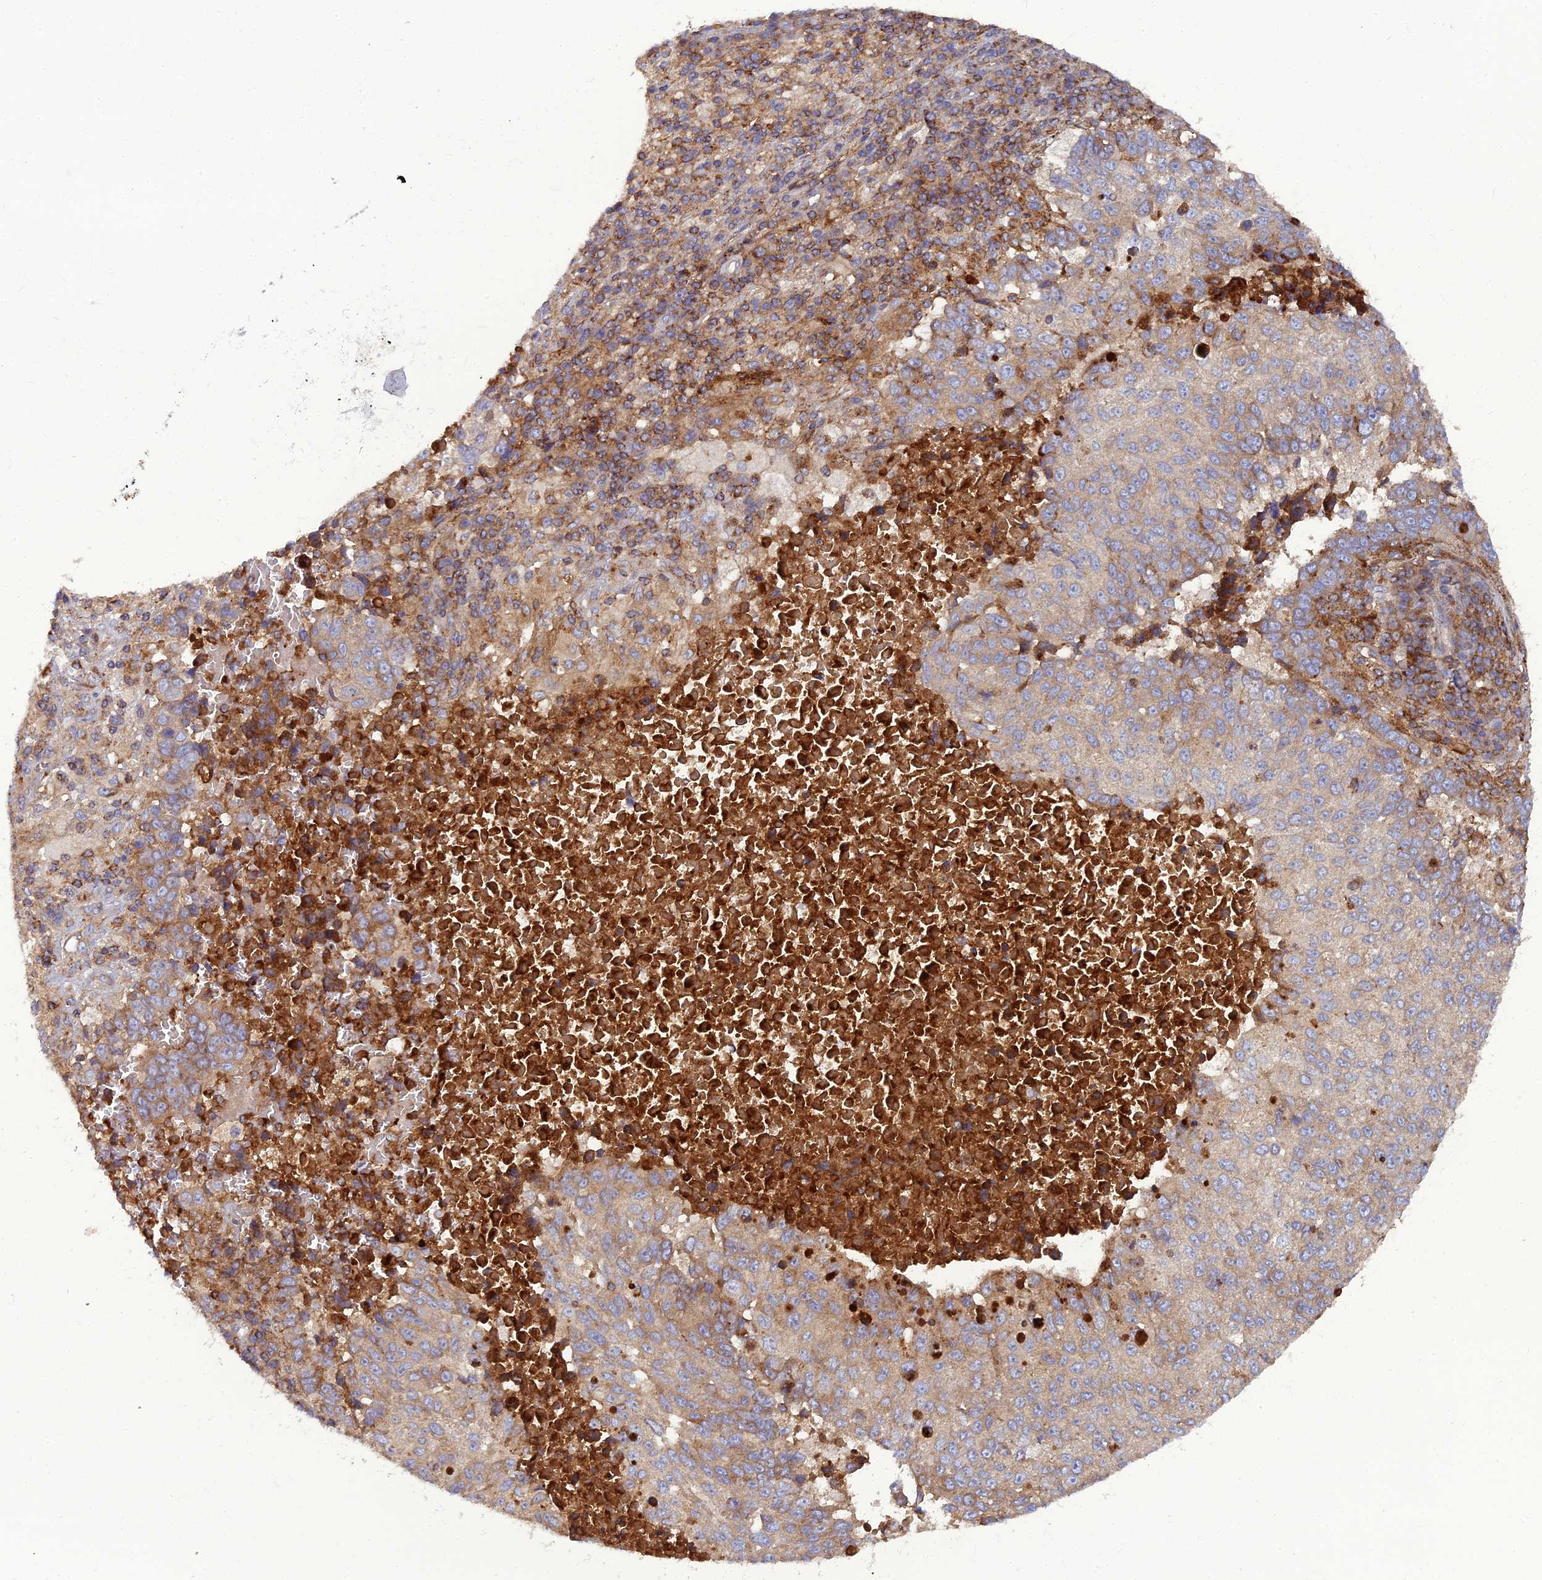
{"staining": {"intensity": "moderate", "quantity": ">75%", "location": "cytoplasmic/membranous"}, "tissue": "lung cancer", "cell_type": "Tumor cells", "image_type": "cancer", "snomed": [{"axis": "morphology", "description": "Squamous cell carcinoma, NOS"}, {"axis": "topography", "description": "Lung"}], "caption": "This image exhibits squamous cell carcinoma (lung) stained with immunohistochemistry to label a protein in brown. The cytoplasmic/membranous of tumor cells show moderate positivity for the protein. Nuclei are counter-stained blue.", "gene": "LNPEP", "patient": {"sex": "male", "age": 73}}